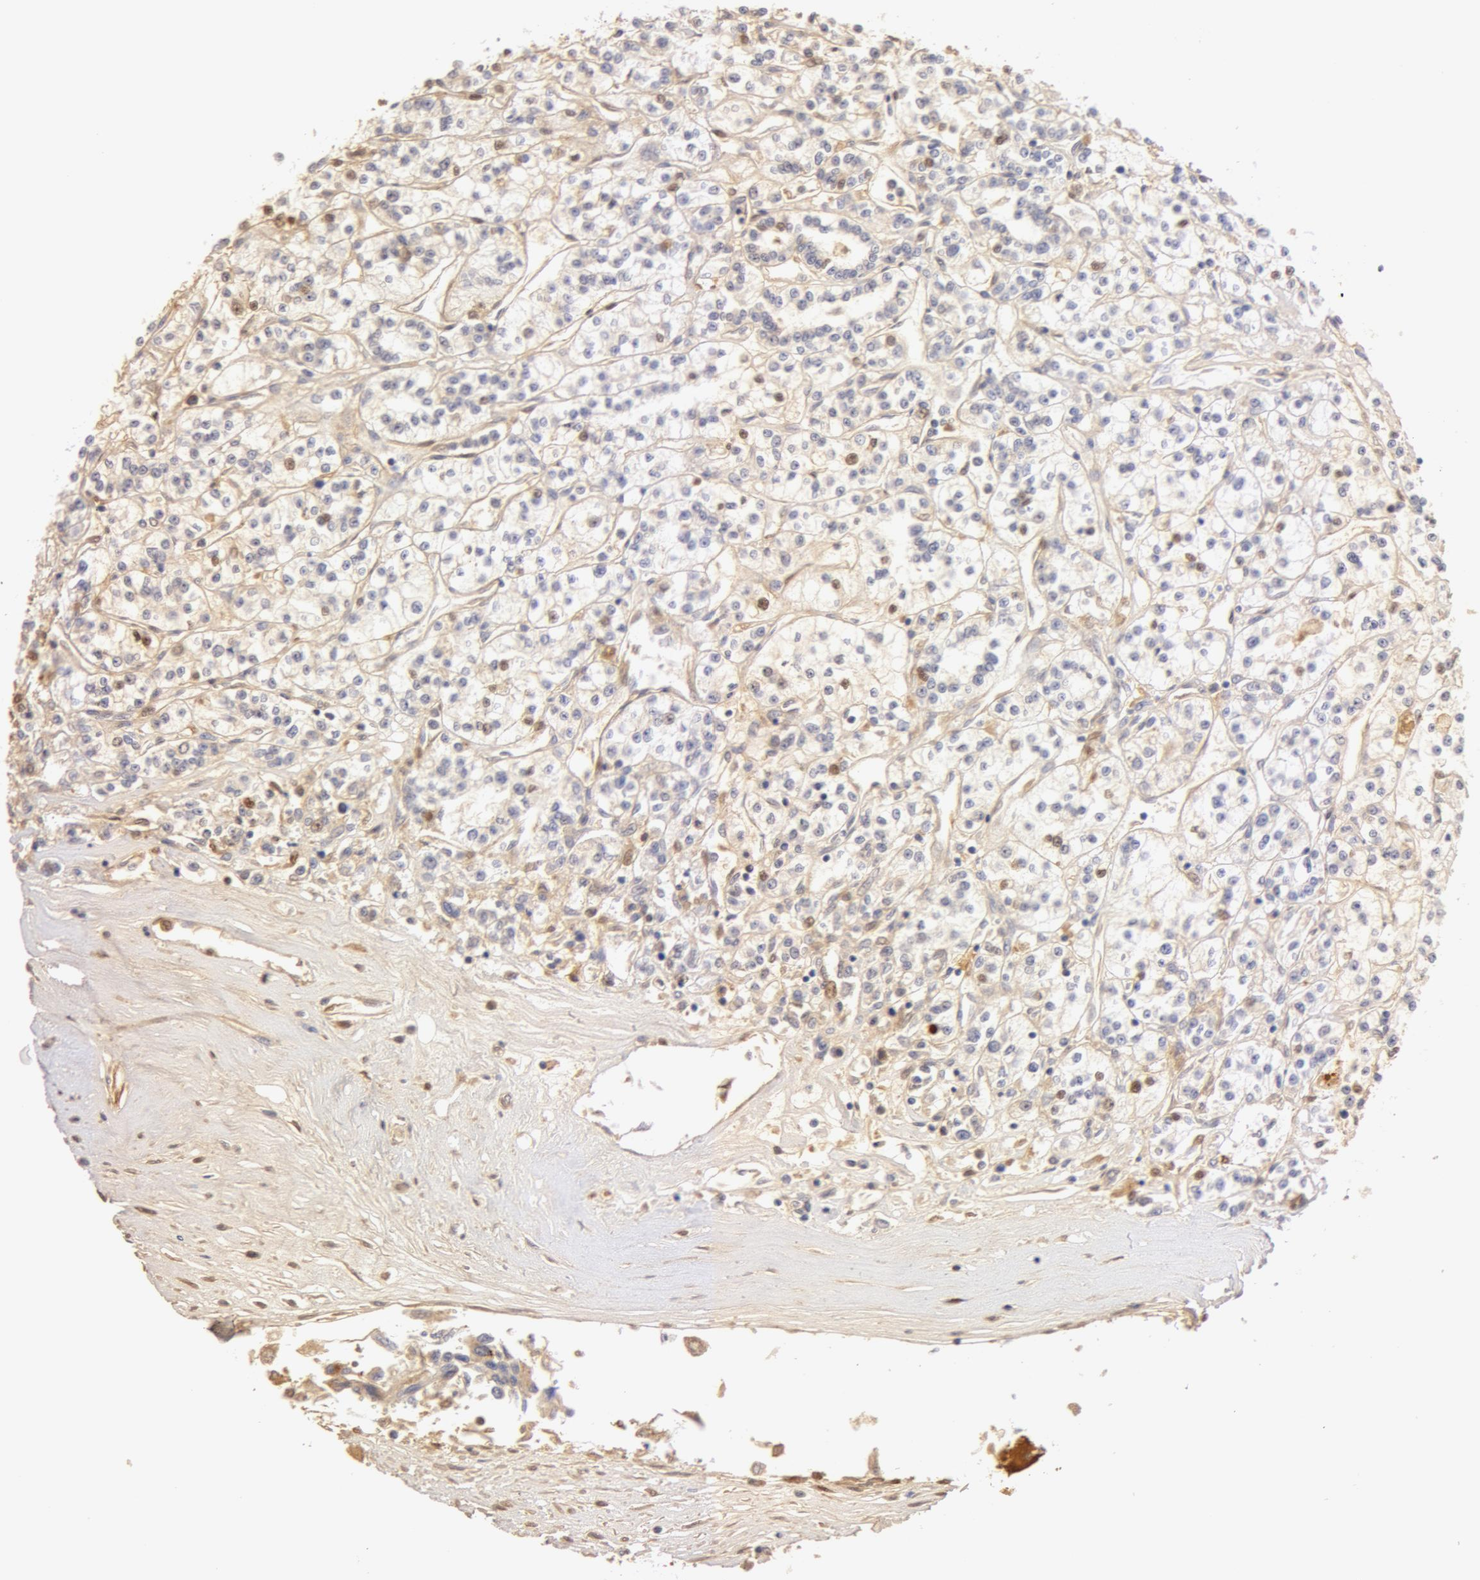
{"staining": {"intensity": "weak", "quantity": "25%-75%", "location": "cytoplasmic/membranous,nuclear"}, "tissue": "renal cancer", "cell_type": "Tumor cells", "image_type": "cancer", "snomed": [{"axis": "morphology", "description": "Adenocarcinoma, NOS"}, {"axis": "topography", "description": "Kidney"}], "caption": "Renal cancer stained with immunohistochemistry displays weak cytoplasmic/membranous and nuclear staining in approximately 25%-75% of tumor cells. The protein is stained brown, and the nuclei are stained in blue (DAB (3,3'-diaminobenzidine) IHC with brightfield microscopy, high magnification).", "gene": "TF", "patient": {"sex": "female", "age": 76}}